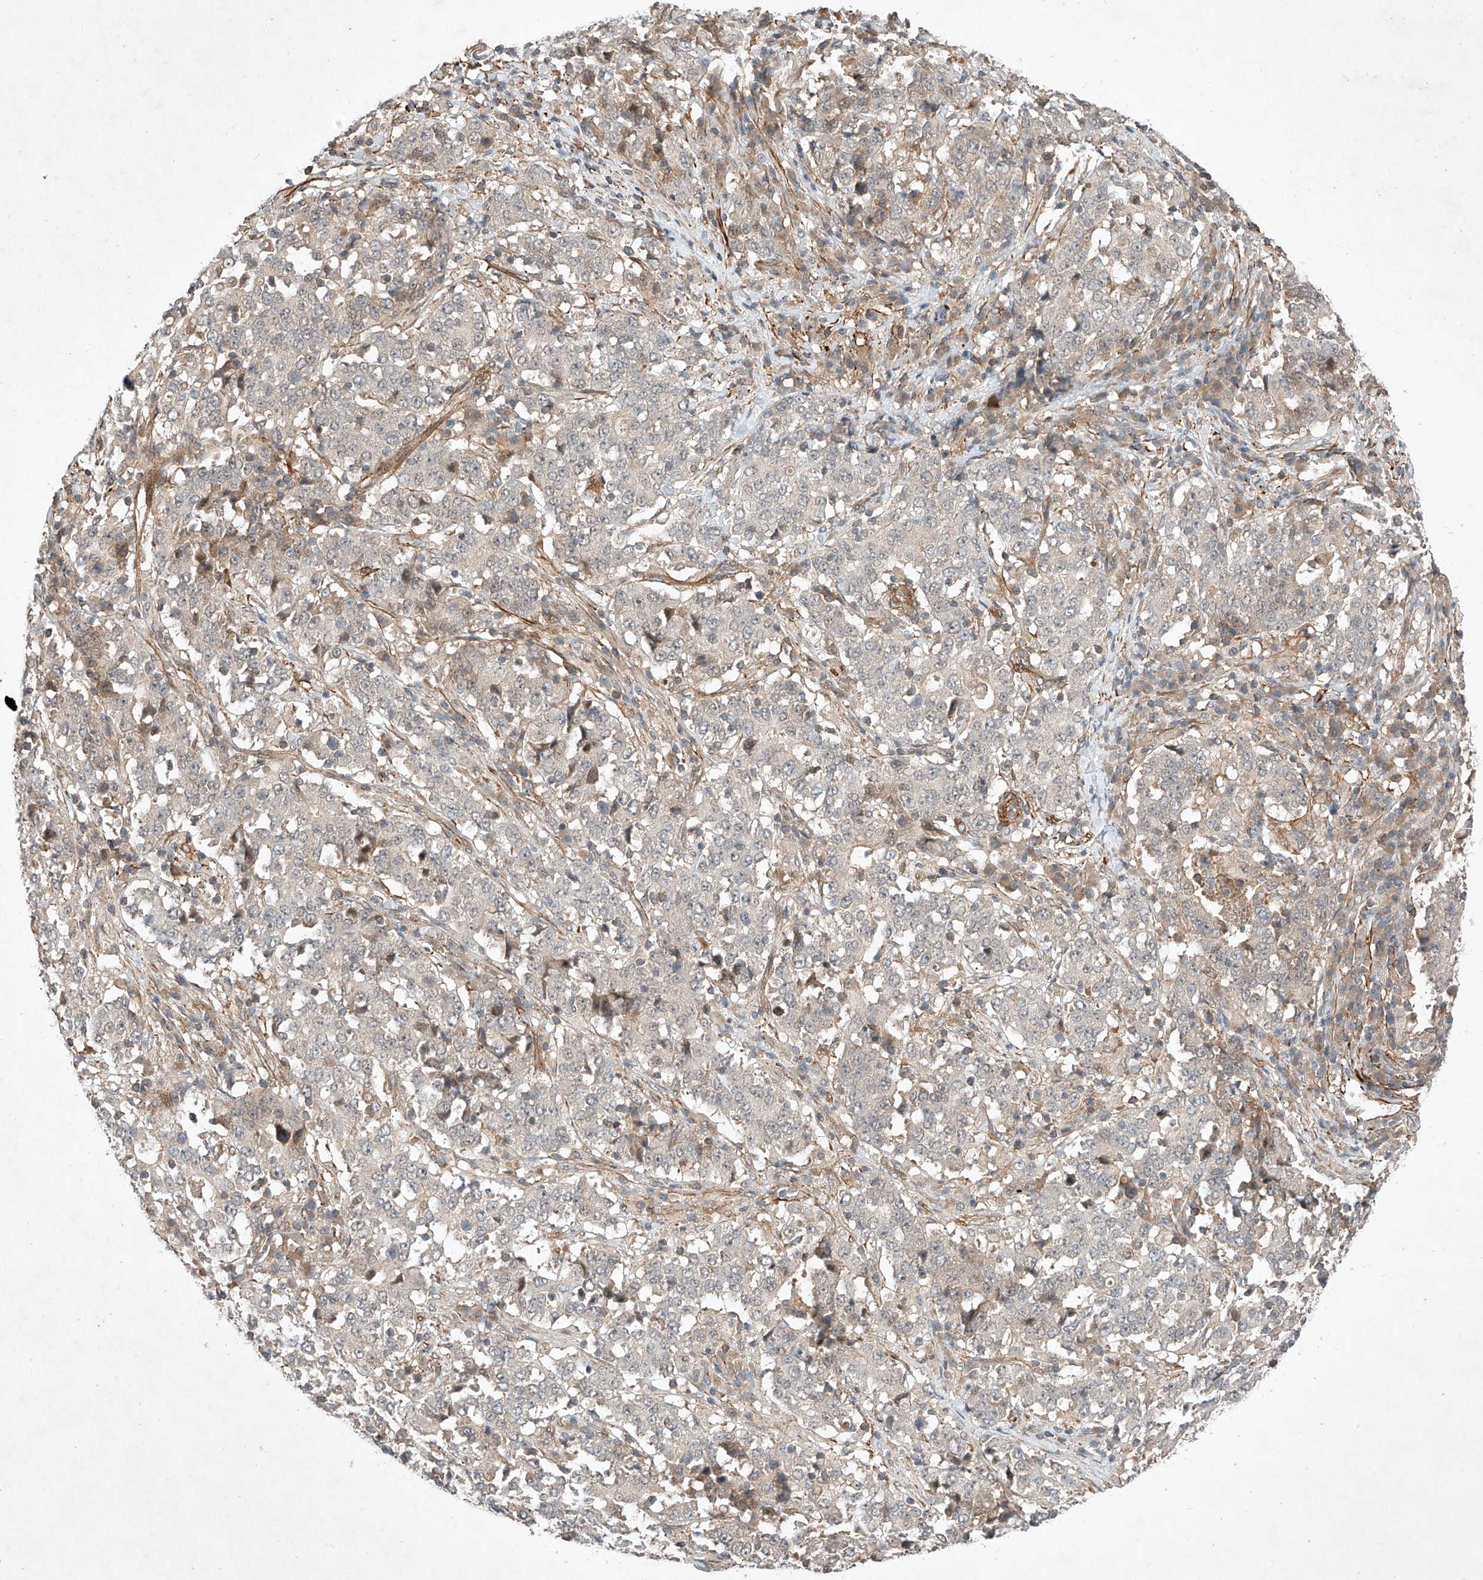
{"staining": {"intensity": "negative", "quantity": "none", "location": "none"}, "tissue": "stomach cancer", "cell_type": "Tumor cells", "image_type": "cancer", "snomed": [{"axis": "morphology", "description": "Adenocarcinoma, NOS"}, {"axis": "topography", "description": "Stomach"}], "caption": "Adenocarcinoma (stomach) was stained to show a protein in brown. There is no significant staining in tumor cells.", "gene": "ARHGAP33", "patient": {"sex": "male", "age": 59}}